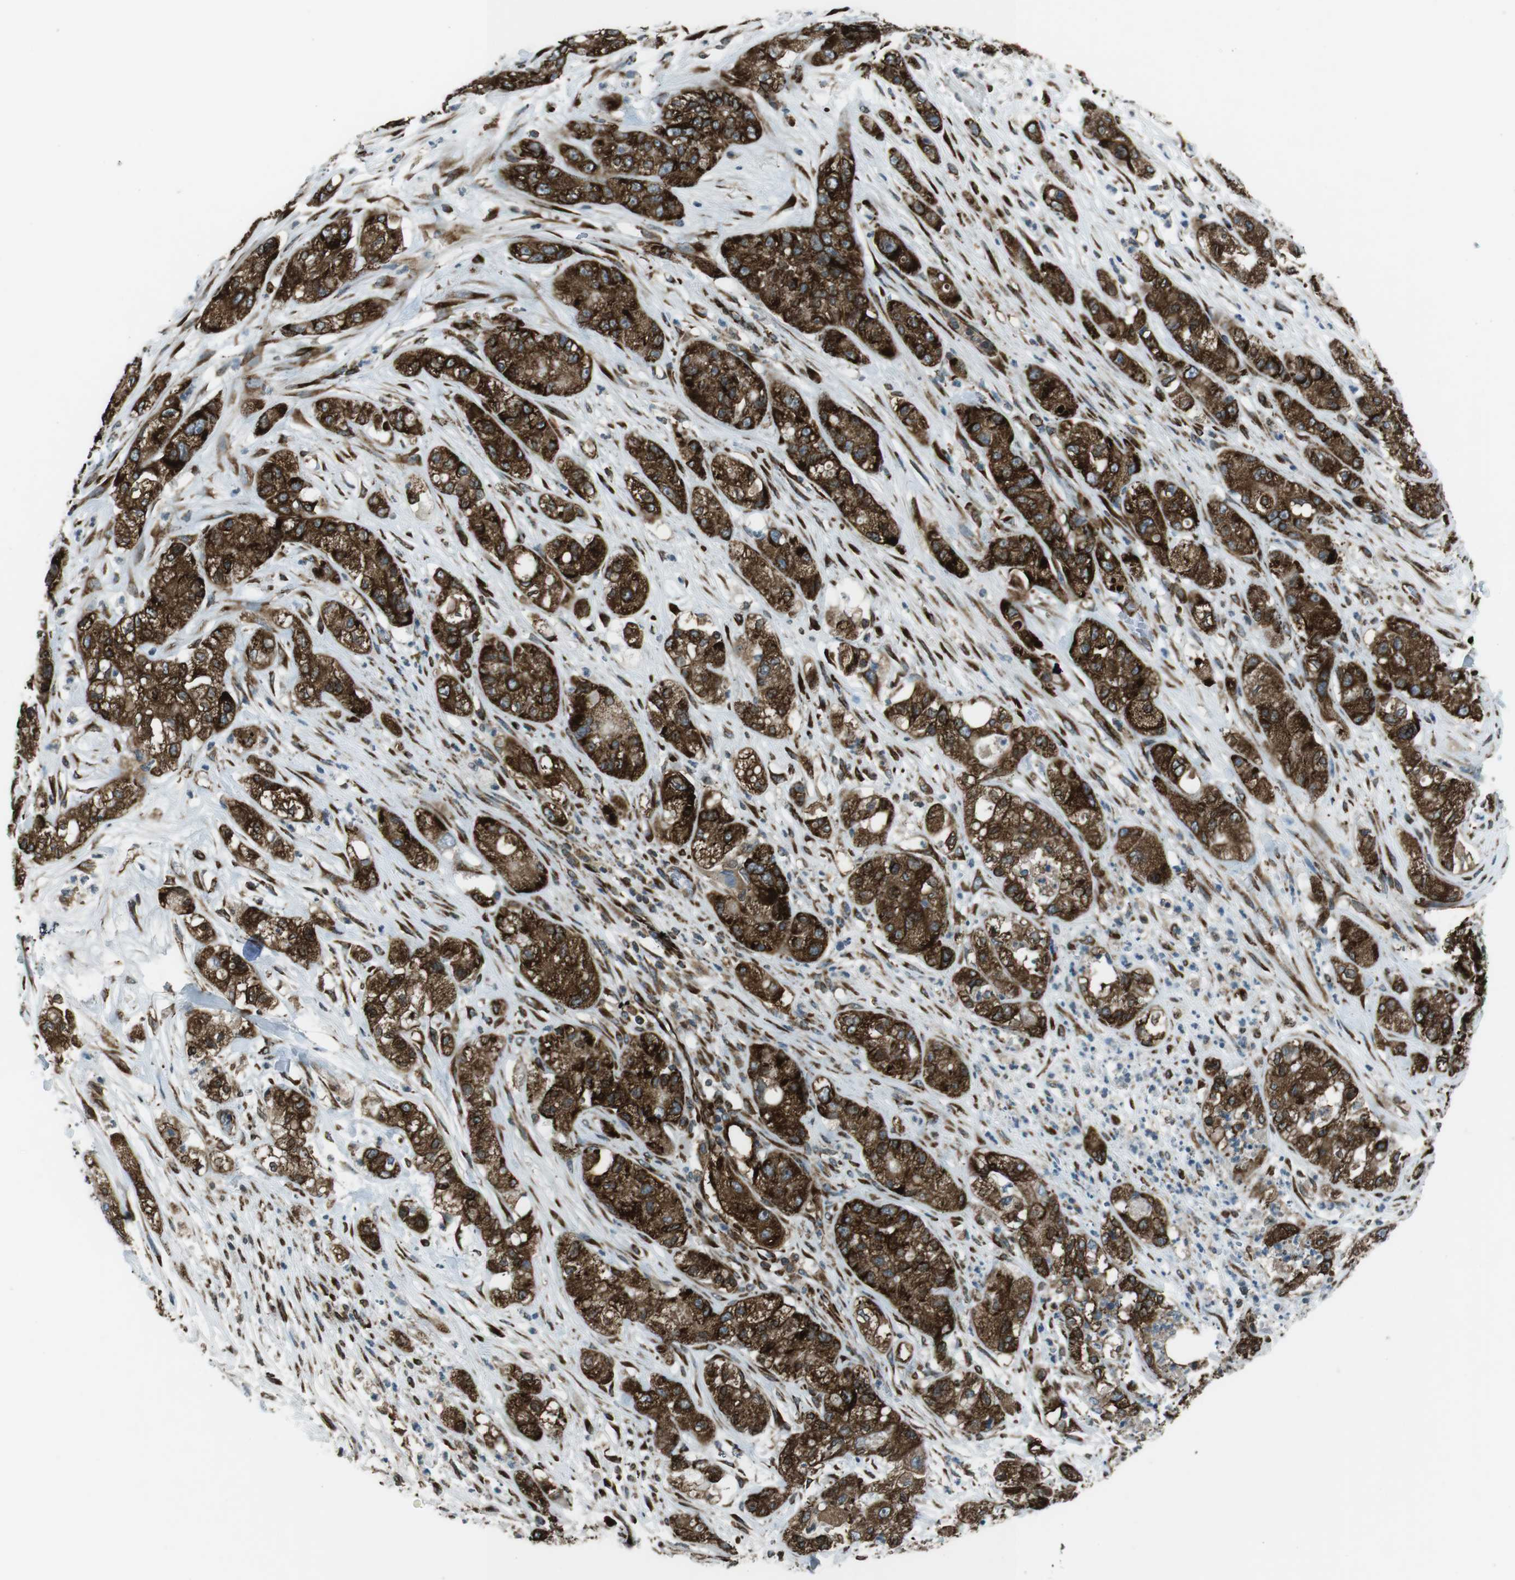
{"staining": {"intensity": "strong", "quantity": ">75%", "location": "cytoplasmic/membranous"}, "tissue": "pancreatic cancer", "cell_type": "Tumor cells", "image_type": "cancer", "snomed": [{"axis": "morphology", "description": "Adenocarcinoma, NOS"}, {"axis": "topography", "description": "Pancreas"}], "caption": "This micrograph reveals immunohistochemistry (IHC) staining of adenocarcinoma (pancreatic), with high strong cytoplasmic/membranous positivity in about >75% of tumor cells.", "gene": "KTN1", "patient": {"sex": "female", "age": 78}}